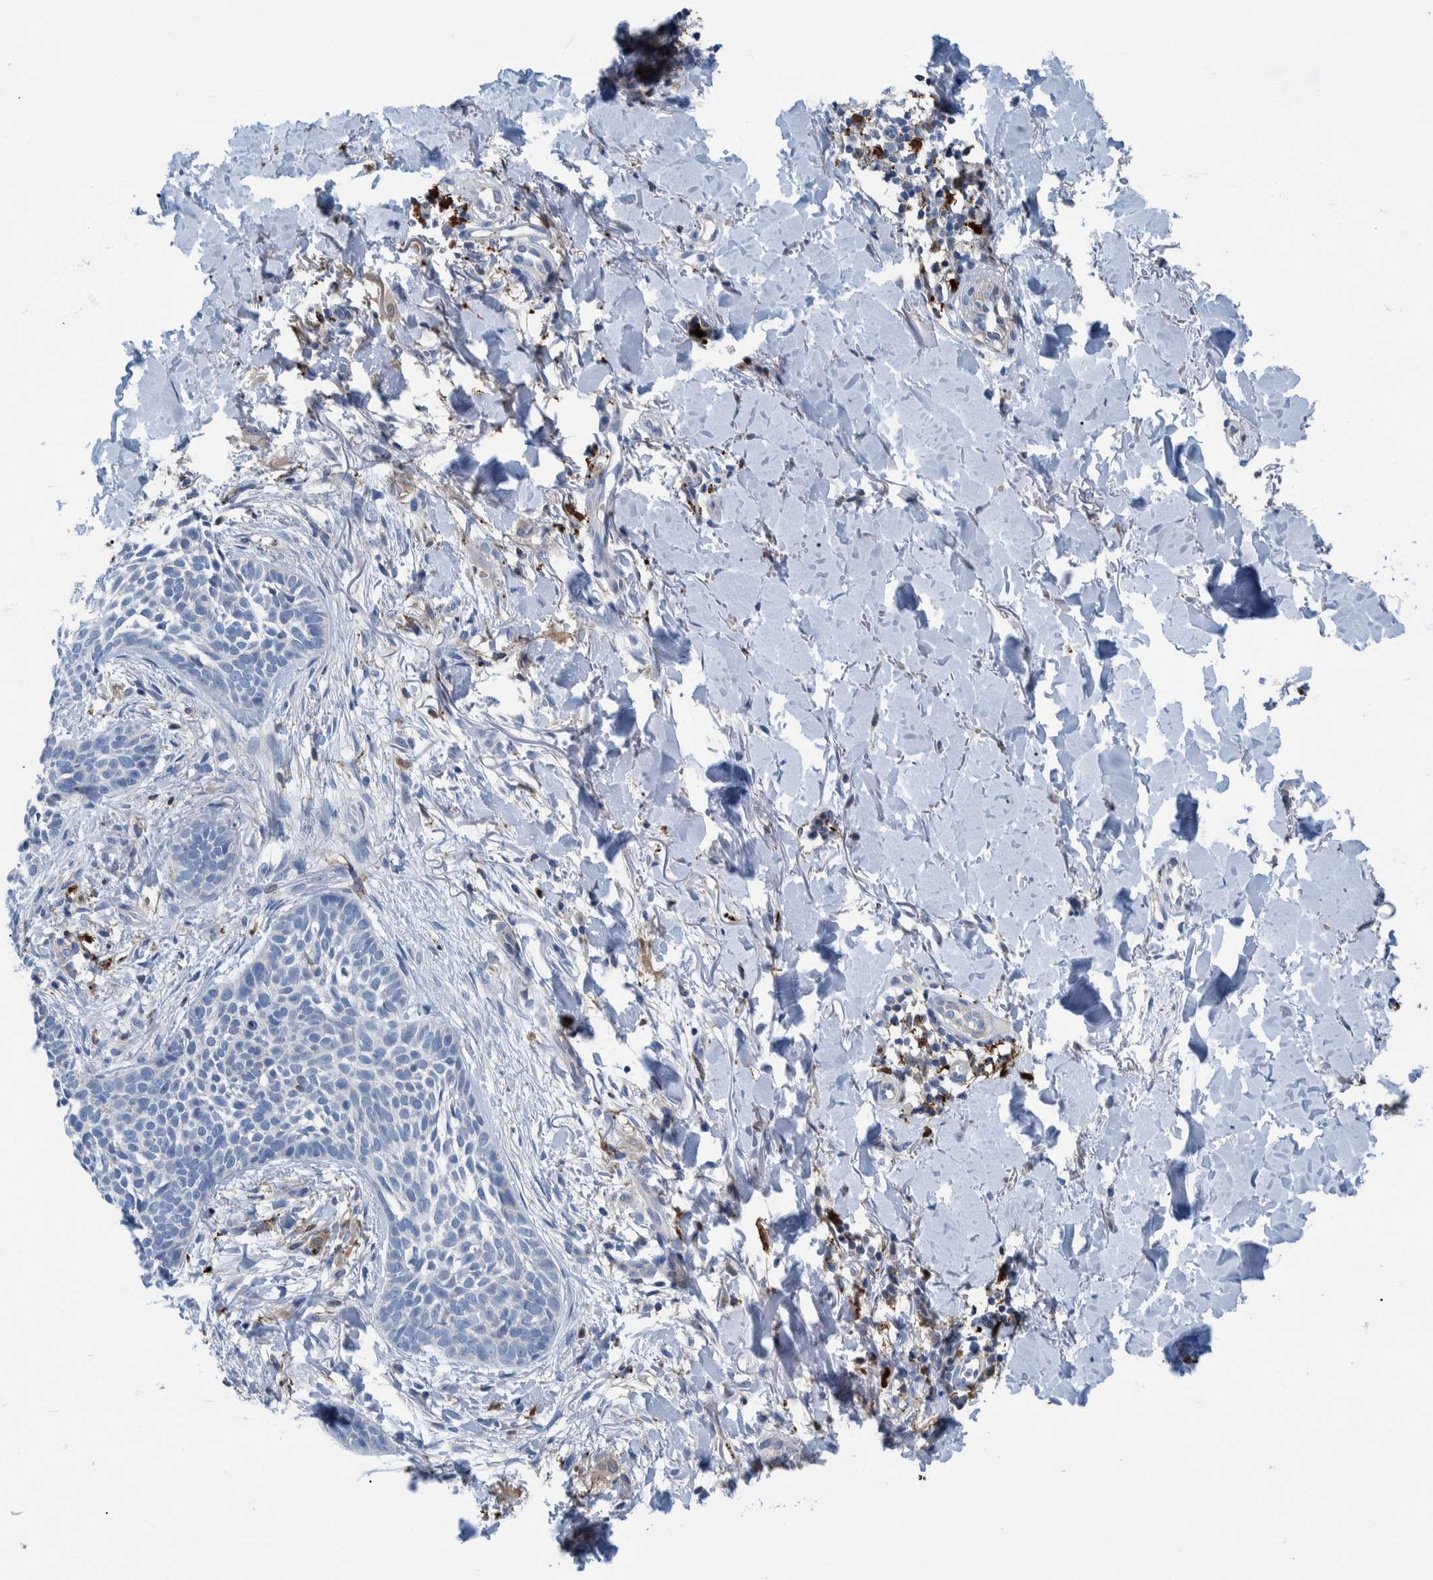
{"staining": {"intensity": "negative", "quantity": "none", "location": "none"}, "tissue": "skin cancer", "cell_type": "Tumor cells", "image_type": "cancer", "snomed": [{"axis": "morphology", "description": "Normal tissue, NOS"}, {"axis": "morphology", "description": "Basal cell carcinoma"}, {"axis": "topography", "description": "Skin"}], "caption": "The IHC photomicrograph has no significant positivity in tumor cells of skin cancer (basal cell carcinoma) tissue.", "gene": "IDO1", "patient": {"sex": "male", "age": 67}}